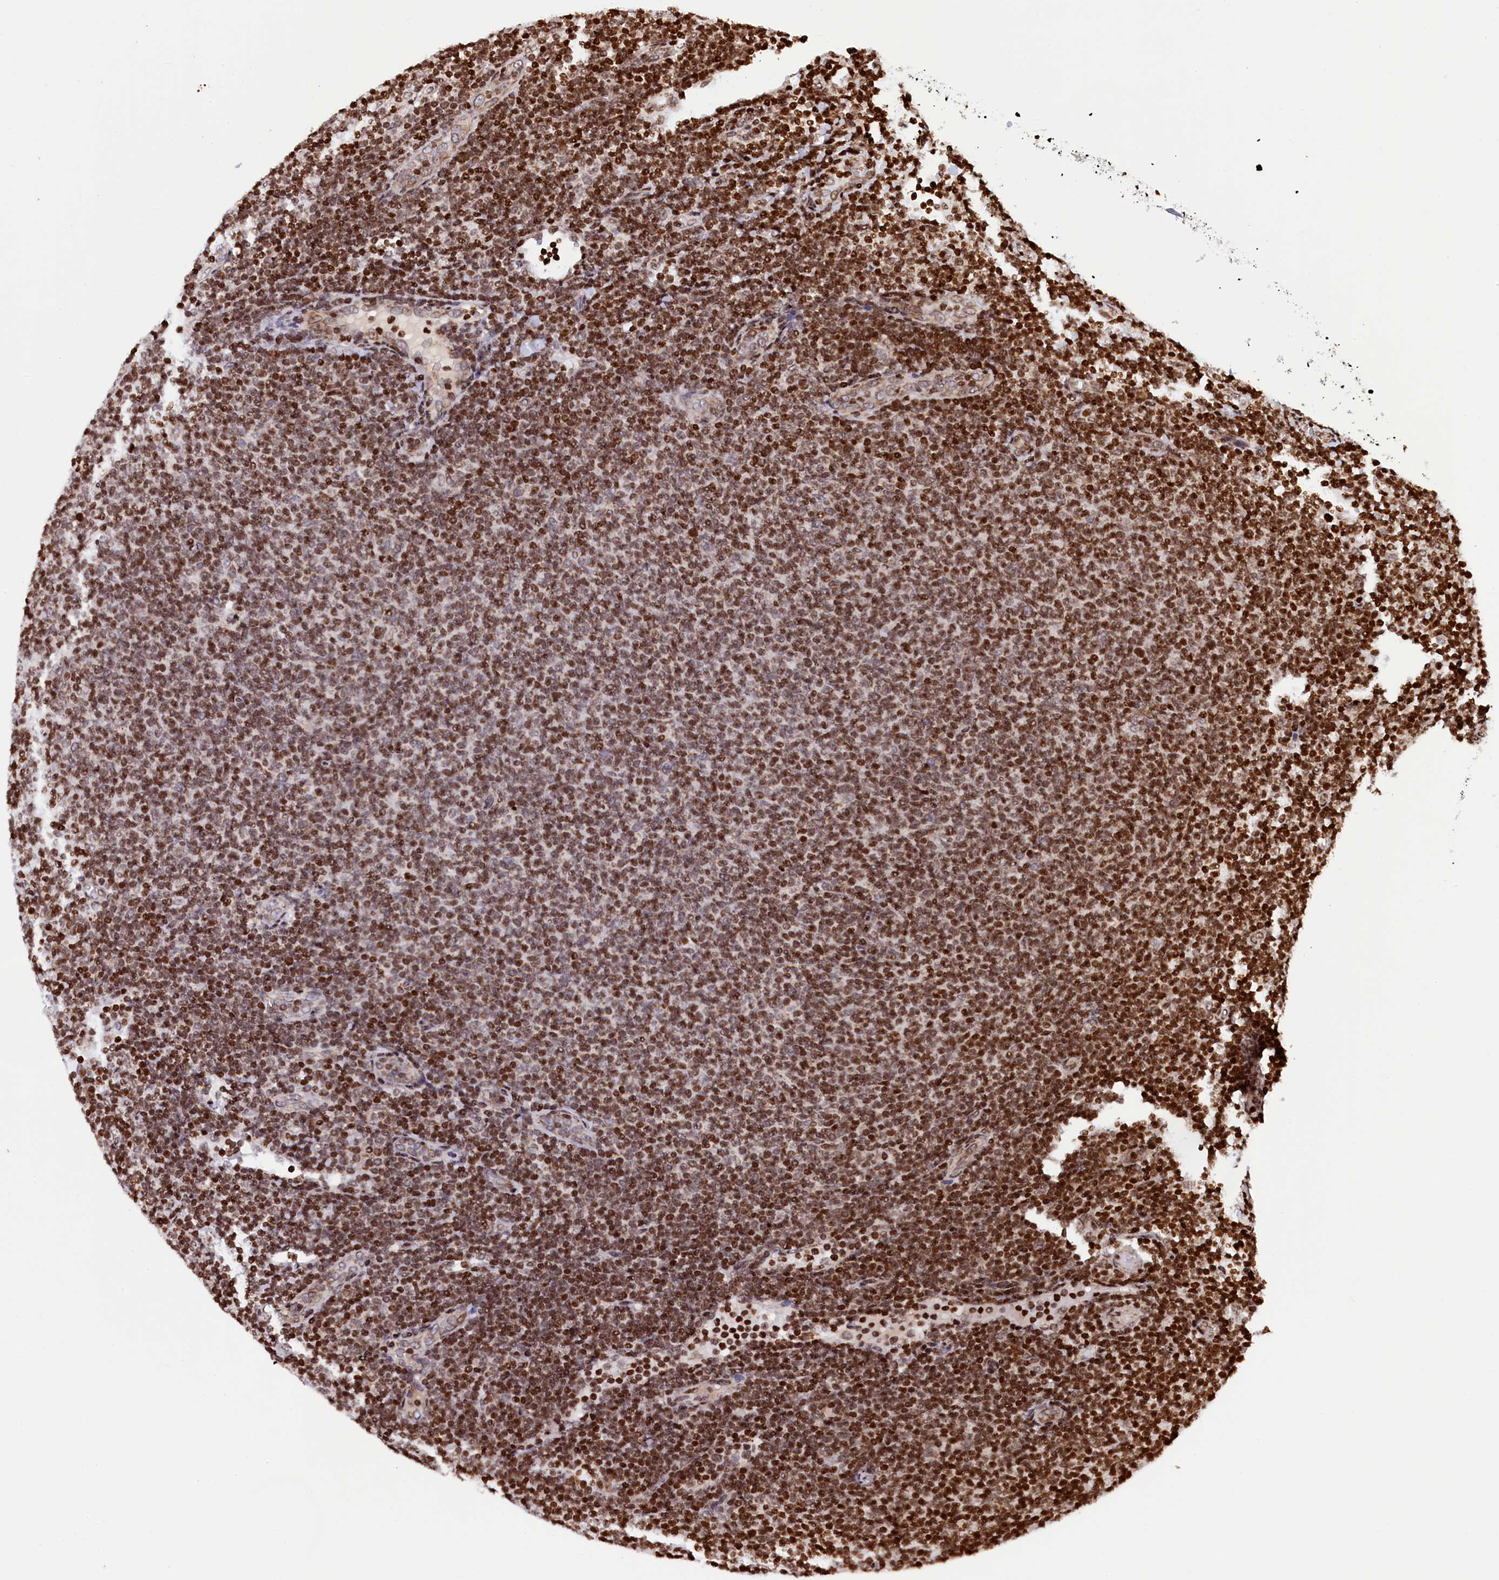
{"staining": {"intensity": "moderate", "quantity": ">75%", "location": "nuclear"}, "tissue": "lymphoma", "cell_type": "Tumor cells", "image_type": "cancer", "snomed": [{"axis": "morphology", "description": "Malignant lymphoma, non-Hodgkin's type, Low grade"}, {"axis": "topography", "description": "Lymph node"}], "caption": "Lymphoma was stained to show a protein in brown. There is medium levels of moderate nuclear expression in about >75% of tumor cells. (Stains: DAB in brown, nuclei in blue, Microscopy: brightfield microscopy at high magnification).", "gene": "TIMM29", "patient": {"sex": "male", "age": 66}}